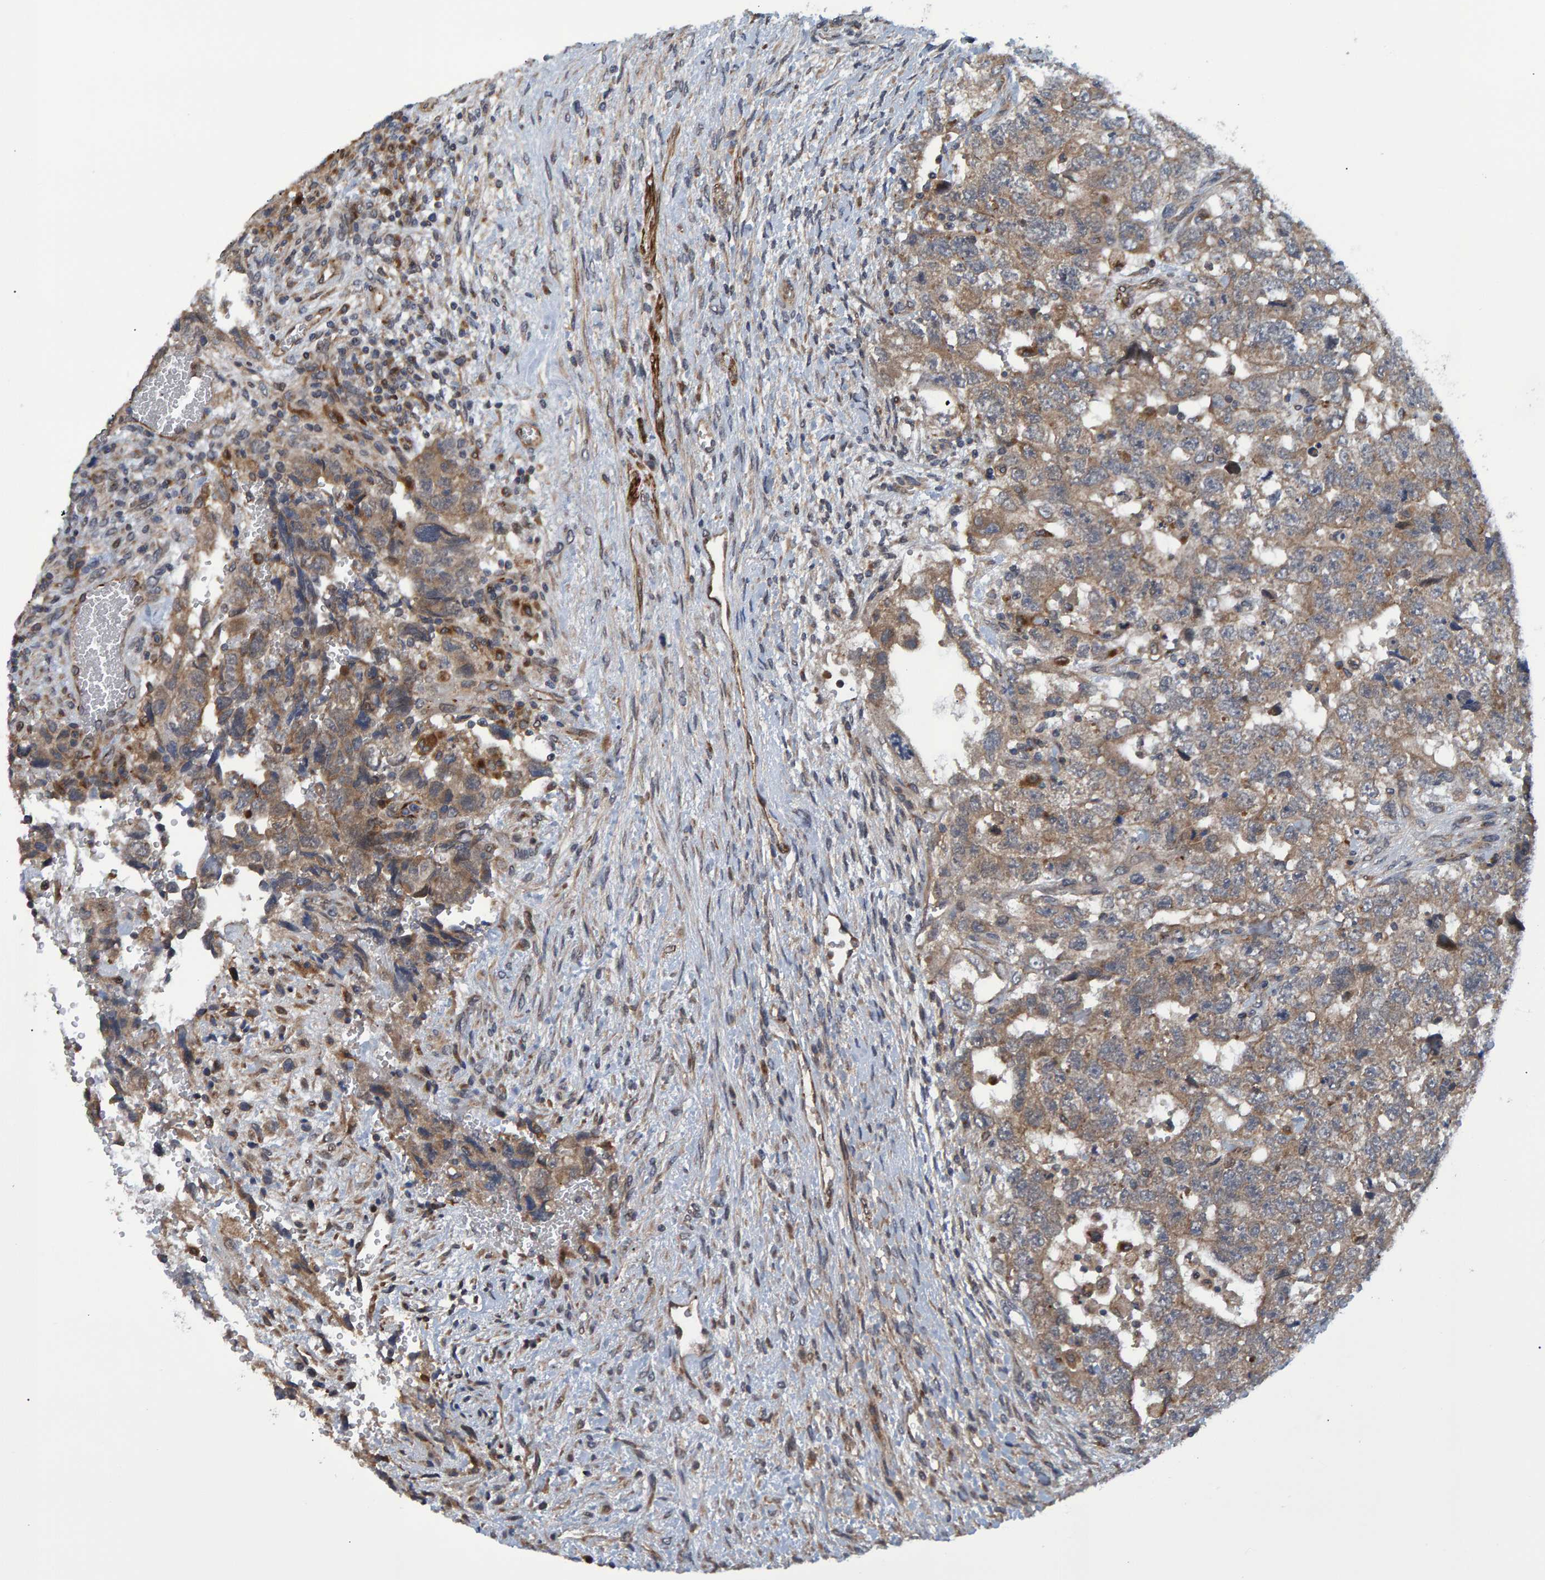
{"staining": {"intensity": "weak", "quantity": ">75%", "location": "cytoplasmic/membranous"}, "tissue": "testis cancer", "cell_type": "Tumor cells", "image_type": "cancer", "snomed": [{"axis": "morphology", "description": "Carcinoma, Embryonal, NOS"}, {"axis": "topography", "description": "Testis"}], "caption": "Protein staining of testis cancer (embryonal carcinoma) tissue exhibits weak cytoplasmic/membranous expression in about >75% of tumor cells.", "gene": "ATP6V1H", "patient": {"sex": "male", "age": 36}}